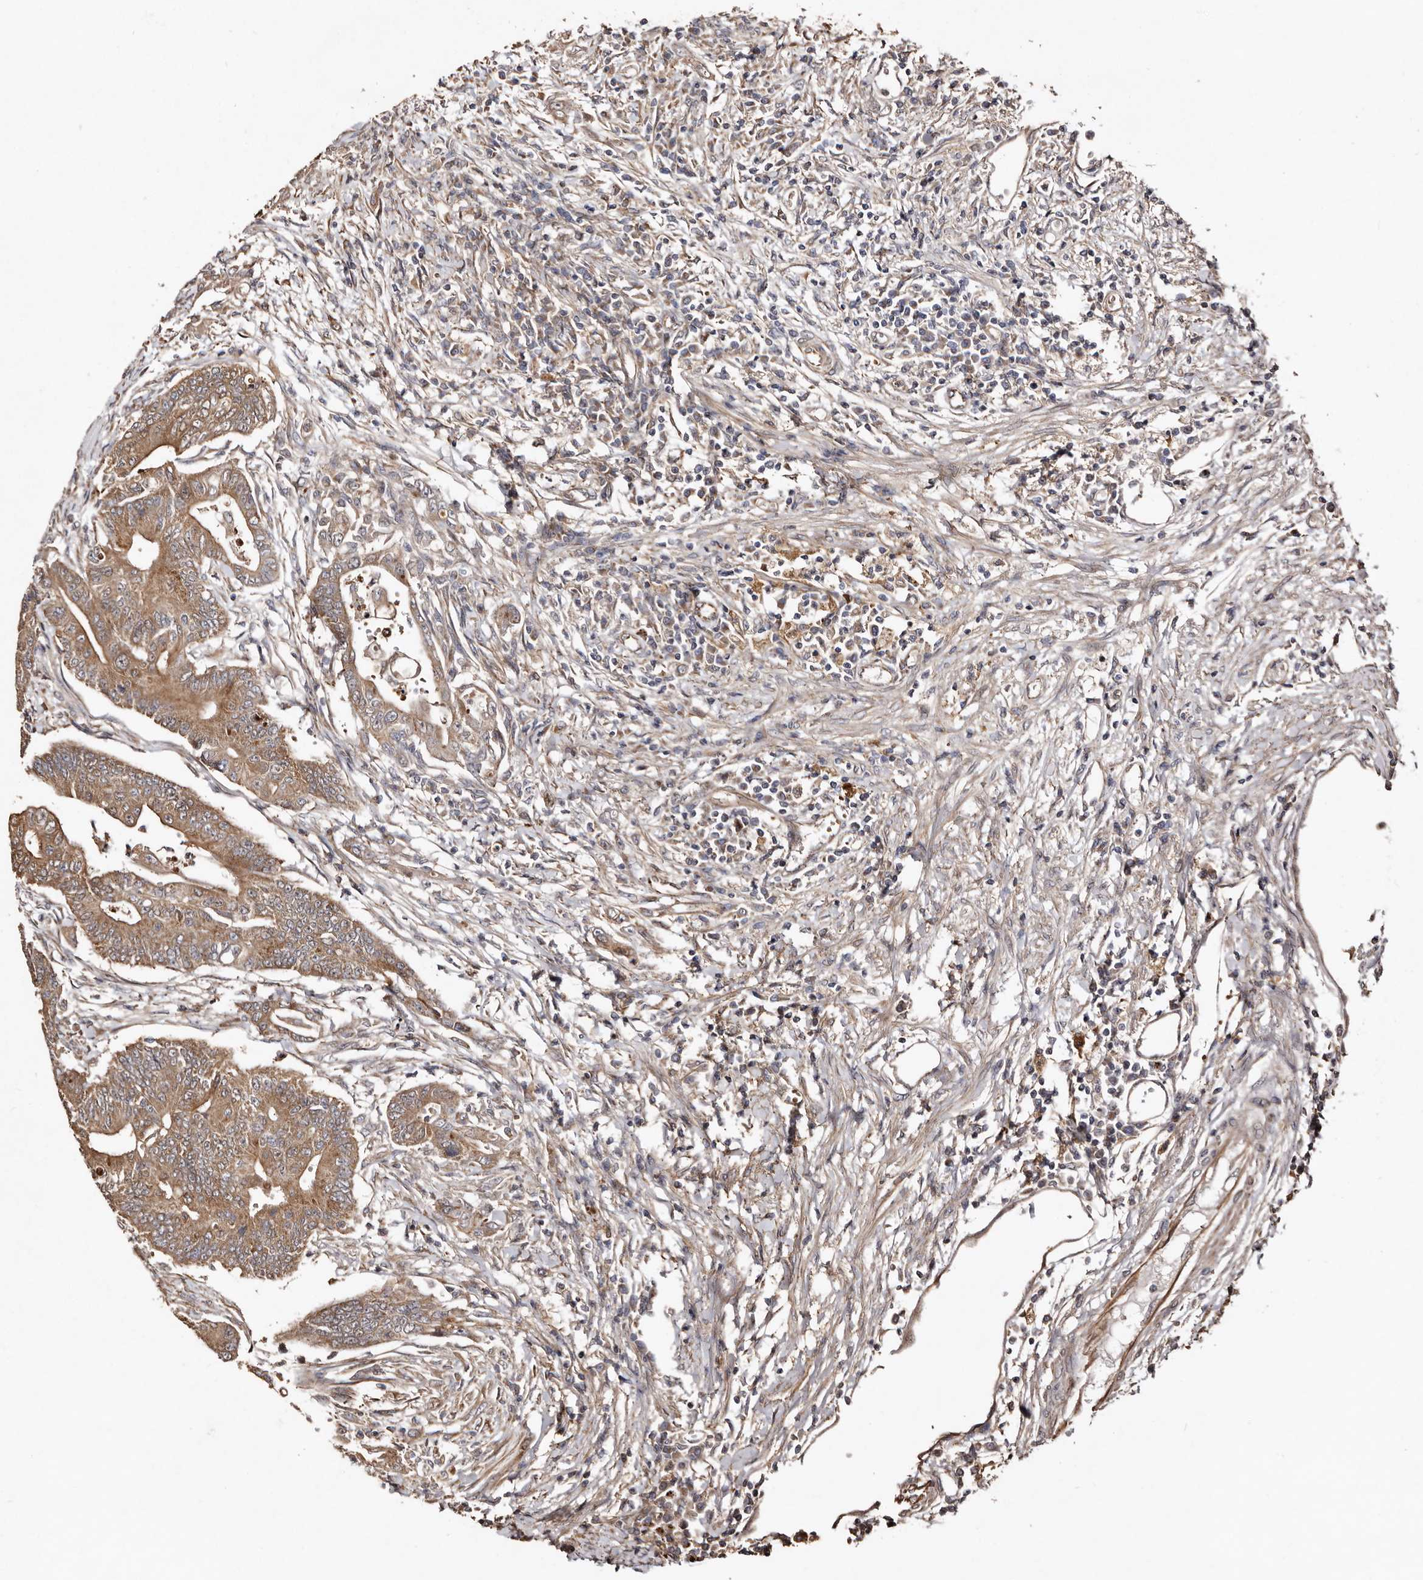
{"staining": {"intensity": "moderate", "quantity": ">75%", "location": "cytoplasmic/membranous"}, "tissue": "colorectal cancer", "cell_type": "Tumor cells", "image_type": "cancer", "snomed": [{"axis": "morphology", "description": "Adenoma, NOS"}, {"axis": "morphology", "description": "Adenocarcinoma, NOS"}, {"axis": "topography", "description": "Colon"}], "caption": "There is medium levels of moderate cytoplasmic/membranous staining in tumor cells of adenoma (colorectal), as demonstrated by immunohistochemical staining (brown color).", "gene": "MACC1", "patient": {"sex": "male", "age": 79}}